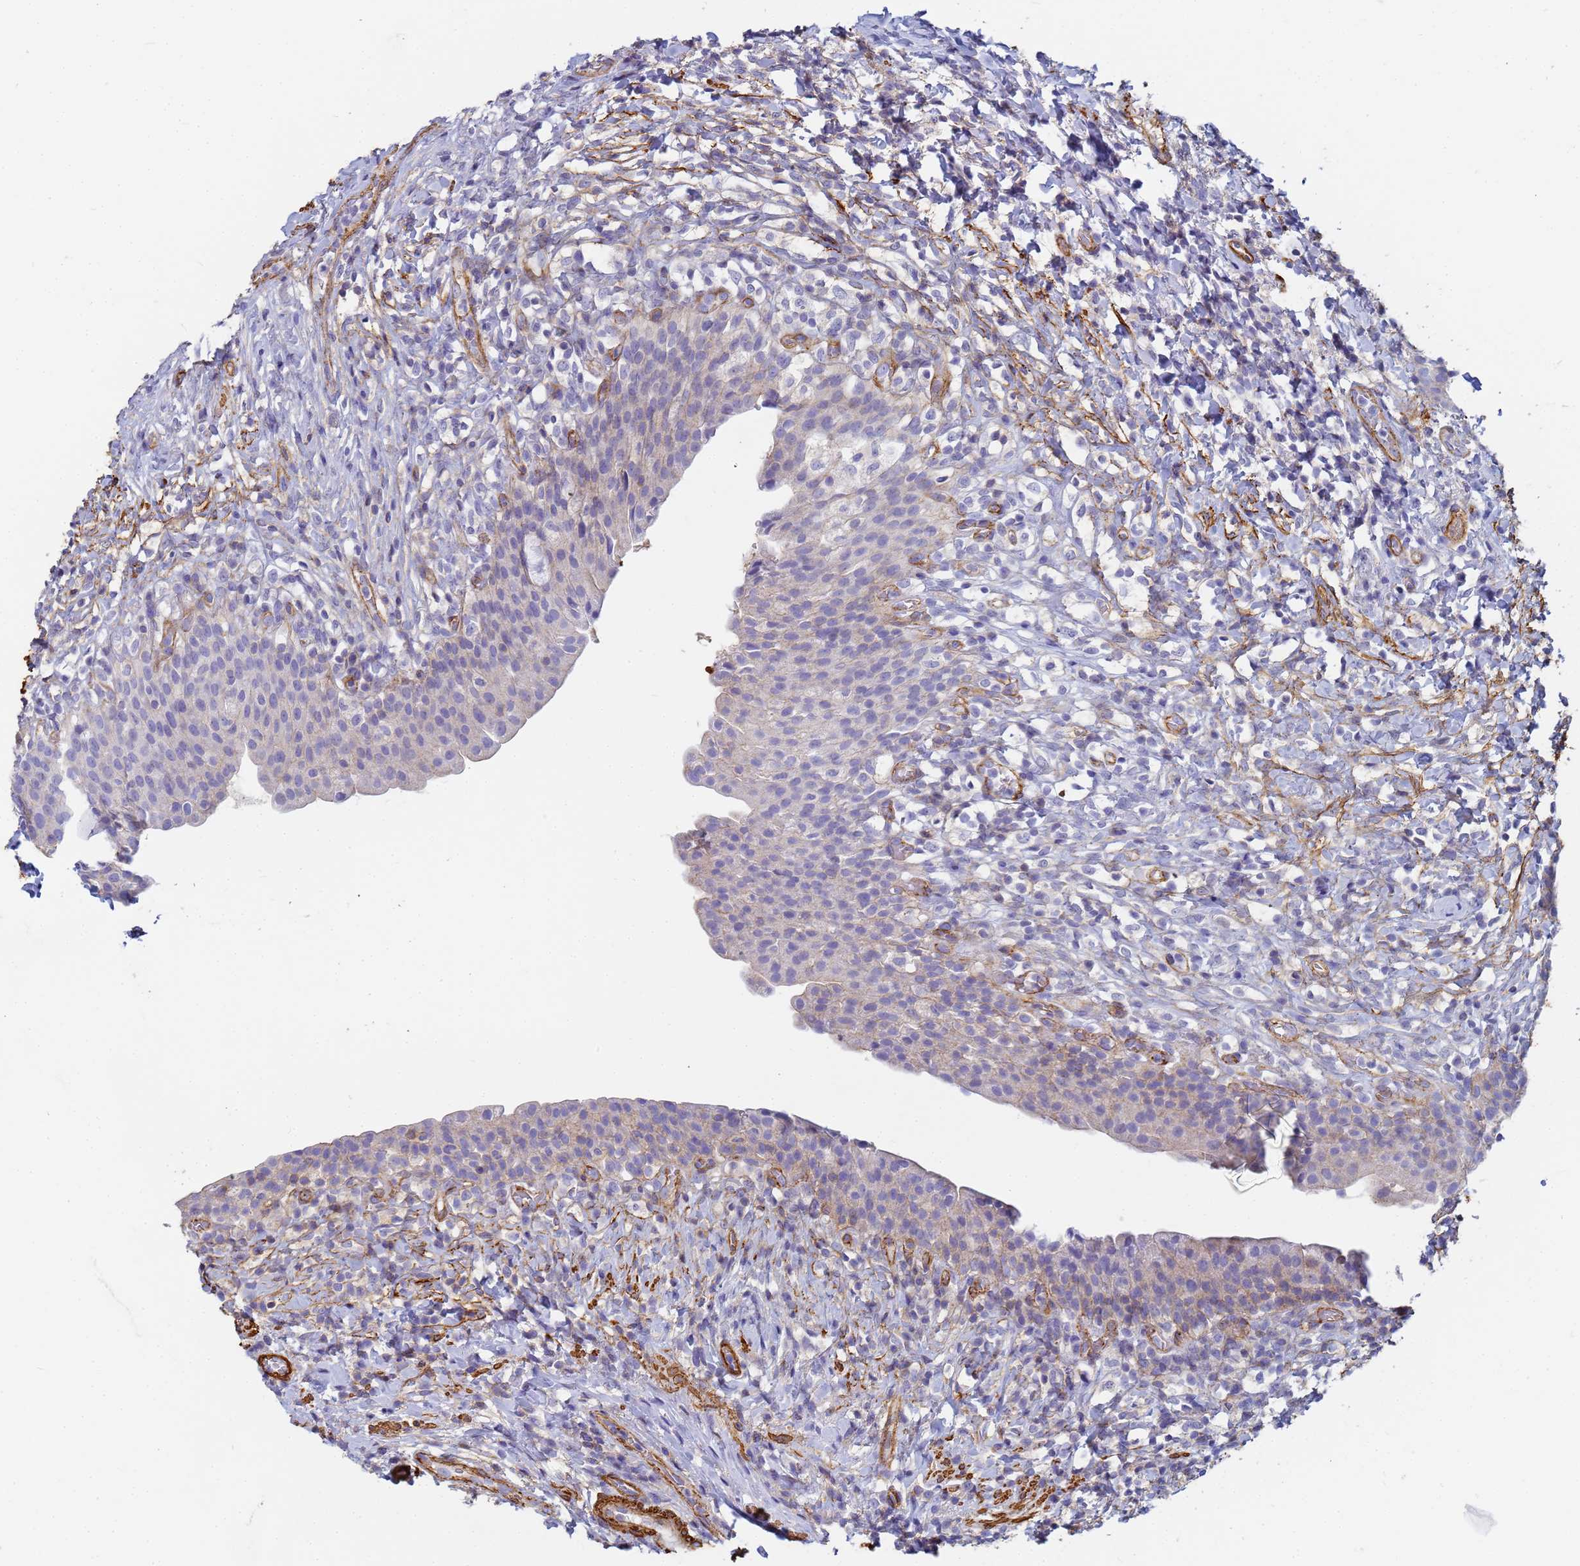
{"staining": {"intensity": "negative", "quantity": "none", "location": "none"}, "tissue": "urinary bladder", "cell_type": "Urothelial cells", "image_type": "normal", "snomed": [{"axis": "morphology", "description": "Normal tissue, NOS"}, {"axis": "morphology", "description": "Inflammation, NOS"}, {"axis": "topography", "description": "Urinary bladder"}], "caption": "Human urinary bladder stained for a protein using IHC shows no staining in urothelial cells.", "gene": "TPM1", "patient": {"sex": "male", "age": 64}}